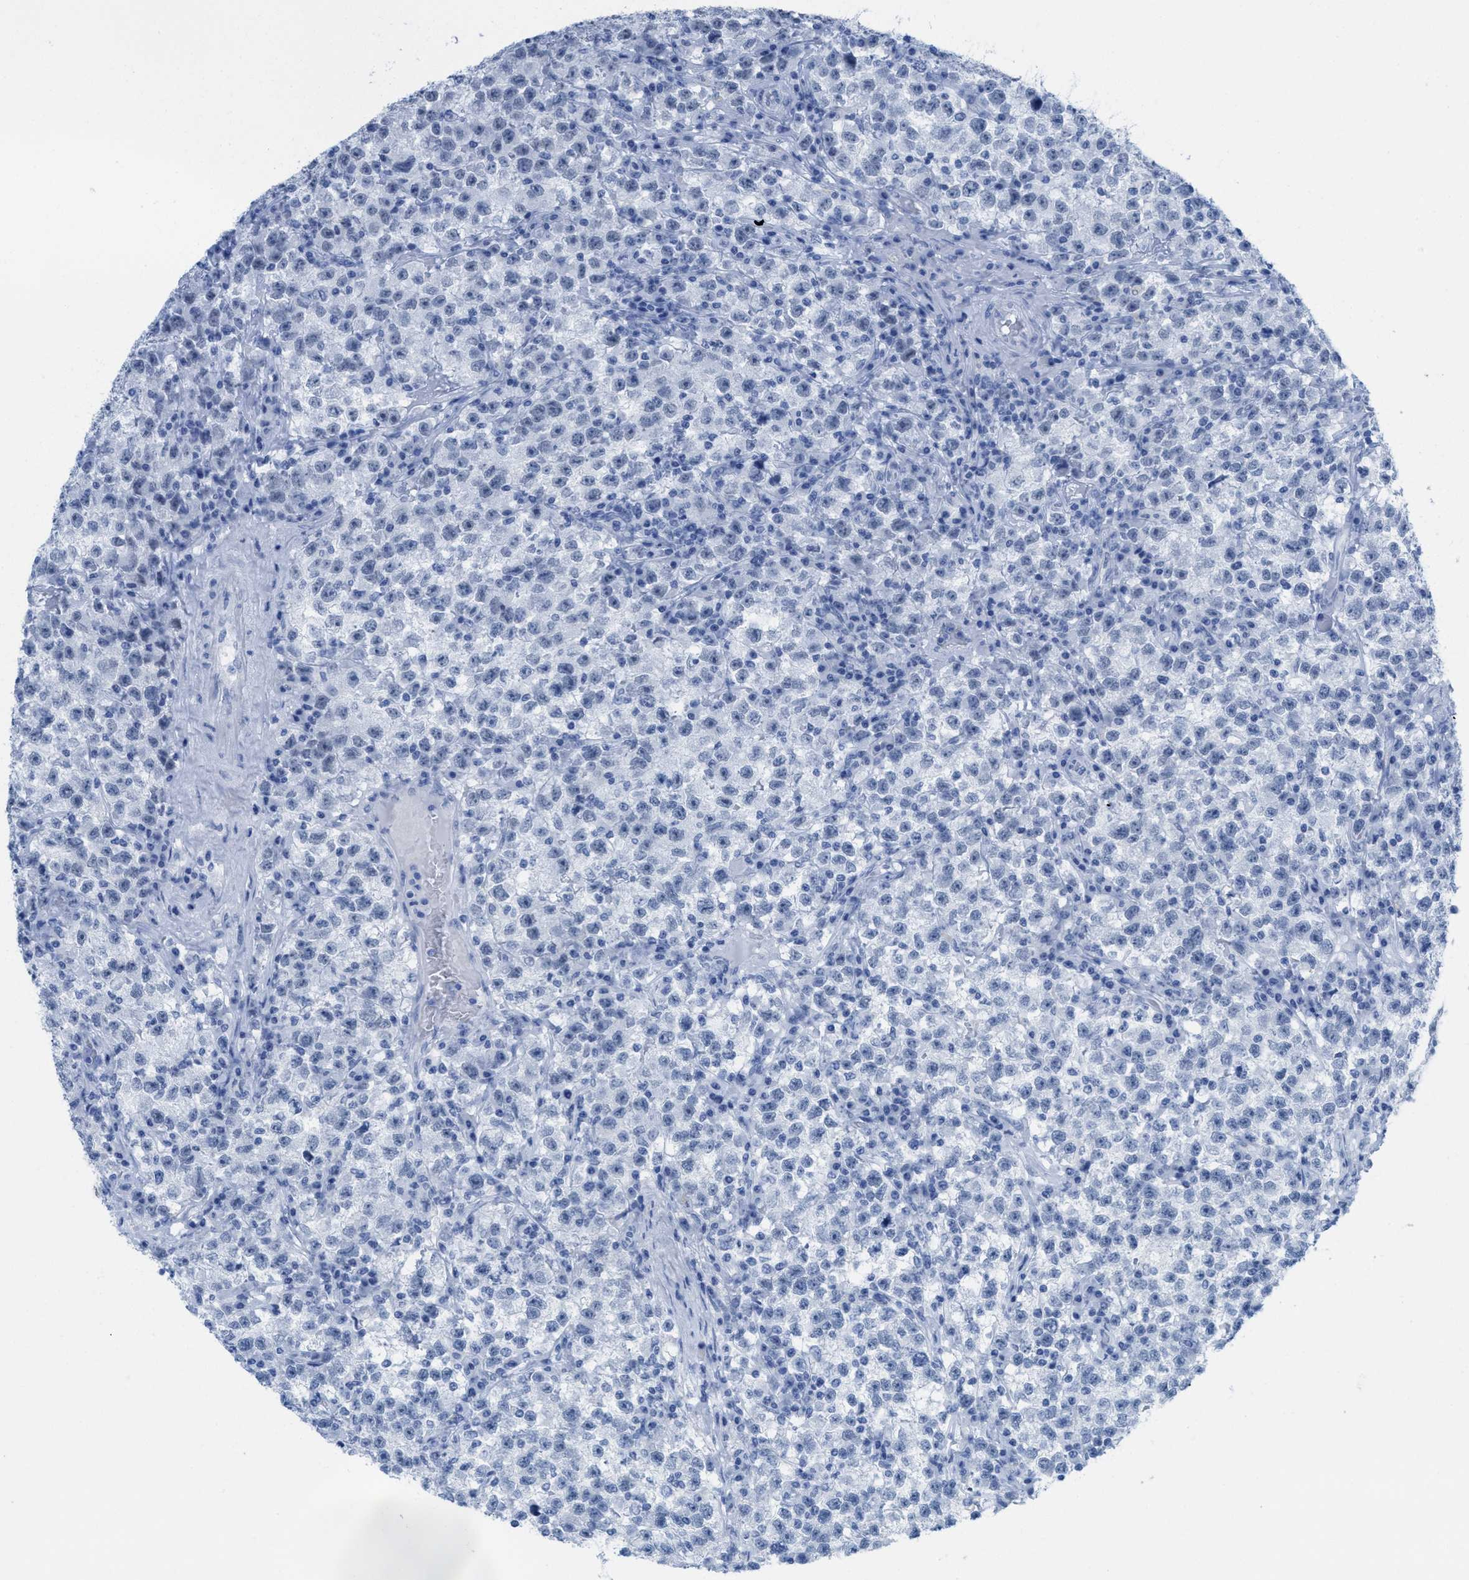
{"staining": {"intensity": "negative", "quantity": "none", "location": "none"}, "tissue": "testis cancer", "cell_type": "Tumor cells", "image_type": "cancer", "snomed": [{"axis": "morphology", "description": "Seminoma, NOS"}, {"axis": "topography", "description": "Testis"}], "caption": "IHC histopathology image of human testis seminoma stained for a protein (brown), which exhibits no positivity in tumor cells.", "gene": "WDR4", "patient": {"sex": "male", "age": 22}}